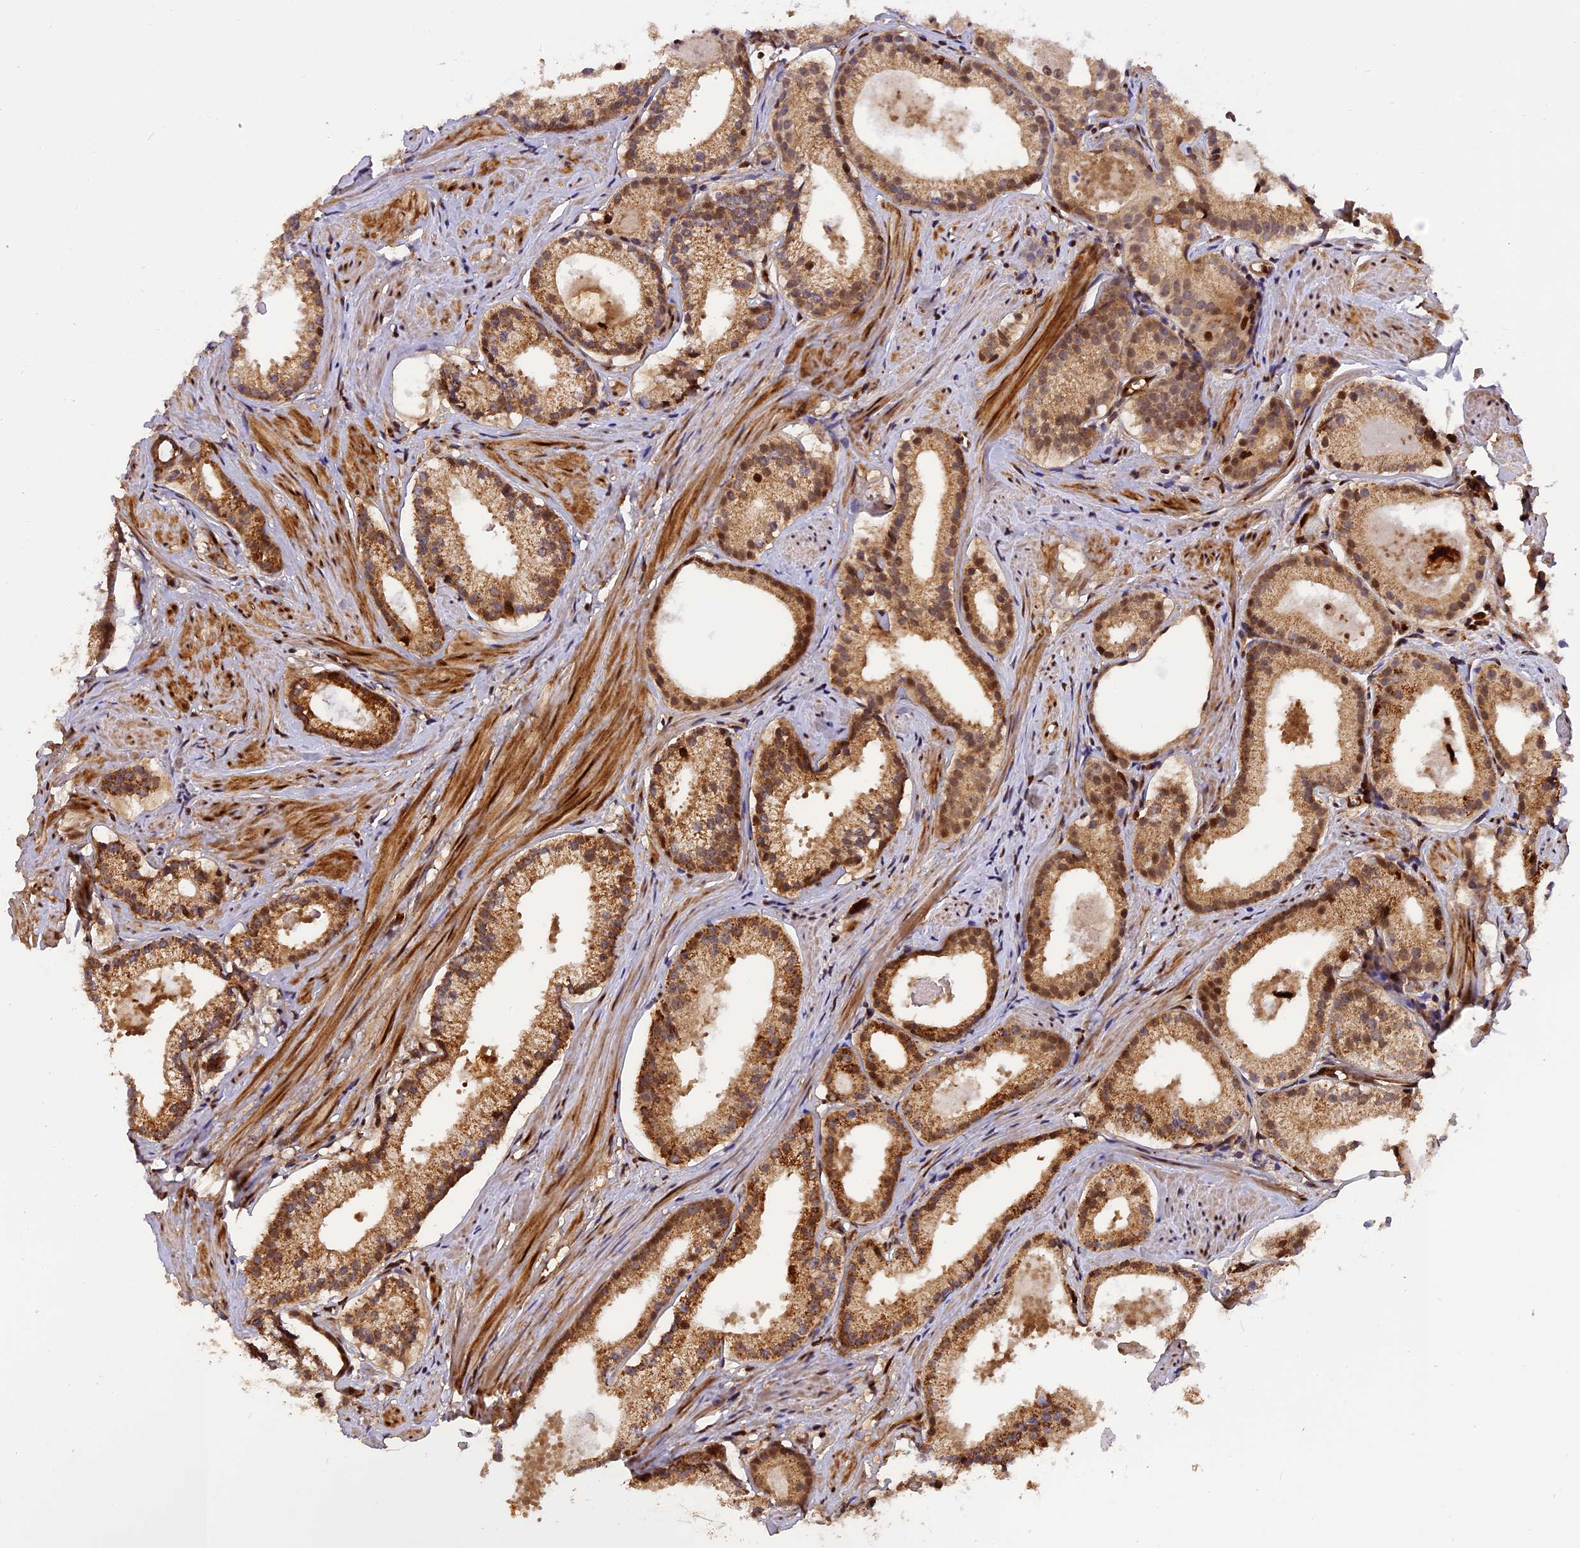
{"staining": {"intensity": "moderate", "quantity": ">75%", "location": "cytoplasmic/membranous,nuclear"}, "tissue": "prostate cancer", "cell_type": "Tumor cells", "image_type": "cancer", "snomed": [{"axis": "morphology", "description": "Adenocarcinoma, Low grade"}, {"axis": "topography", "description": "Prostate"}], "caption": "Immunohistochemical staining of human prostate cancer reveals medium levels of moderate cytoplasmic/membranous and nuclear protein positivity in approximately >75% of tumor cells.", "gene": "MICALL1", "patient": {"sex": "male", "age": 57}}